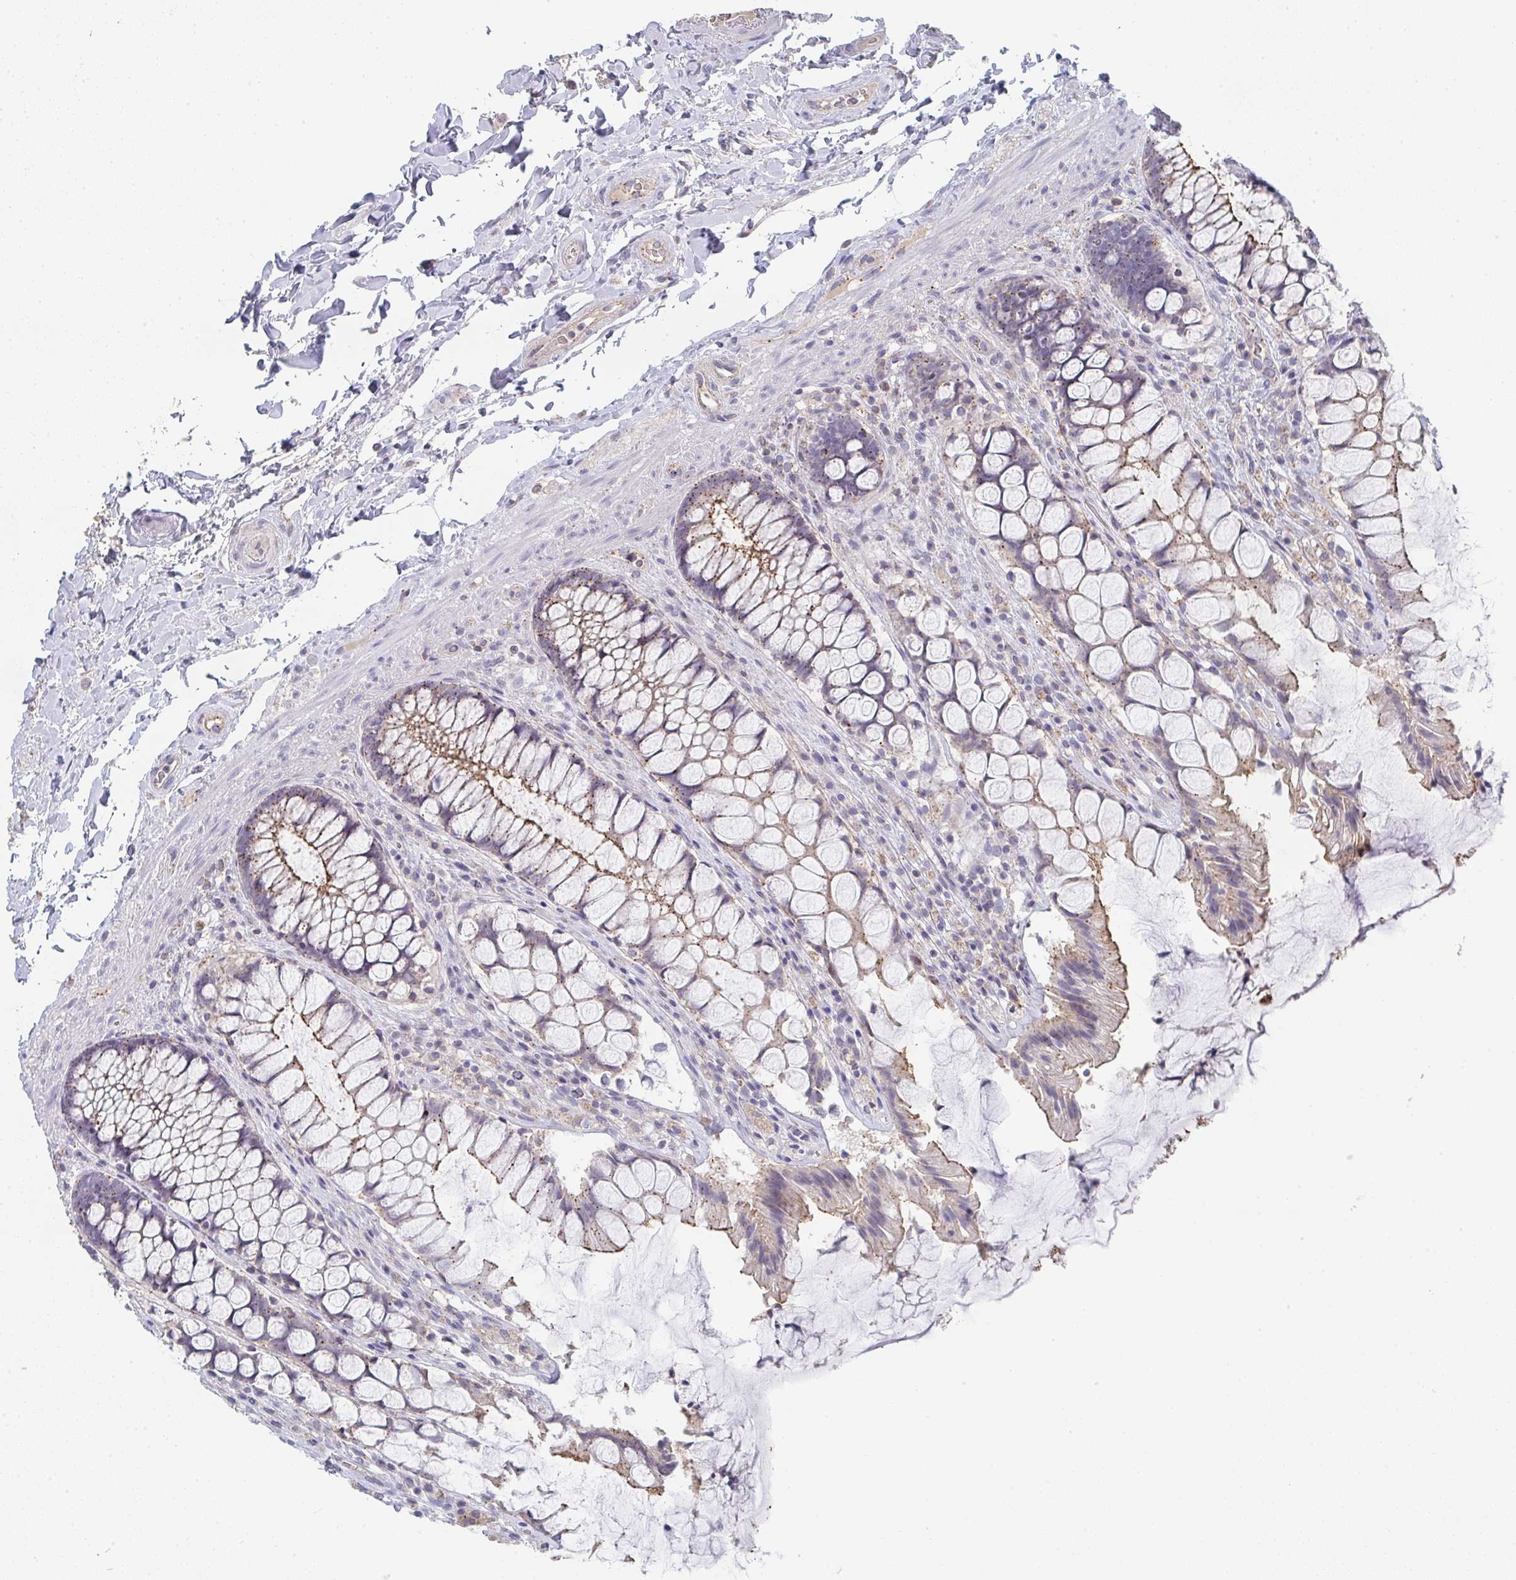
{"staining": {"intensity": "moderate", "quantity": ">75%", "location": "cytoplasmic/membranous"}, "tissue": "rectum", "cell_type": "Glandular cells", "image_type": "normal", "snomed": [{"axis": "morphology", "description": "Normal tissue, NOS"}, {"axis": "topography", "description": "Rectum"}], "caption": "A medium amount of moderate cytoplasmic/membranous staining is present in approximately >75% of glandular cells in normal rectum.", "gene": "CHMP5", "patient": {"sex": "female", "age": 58}}